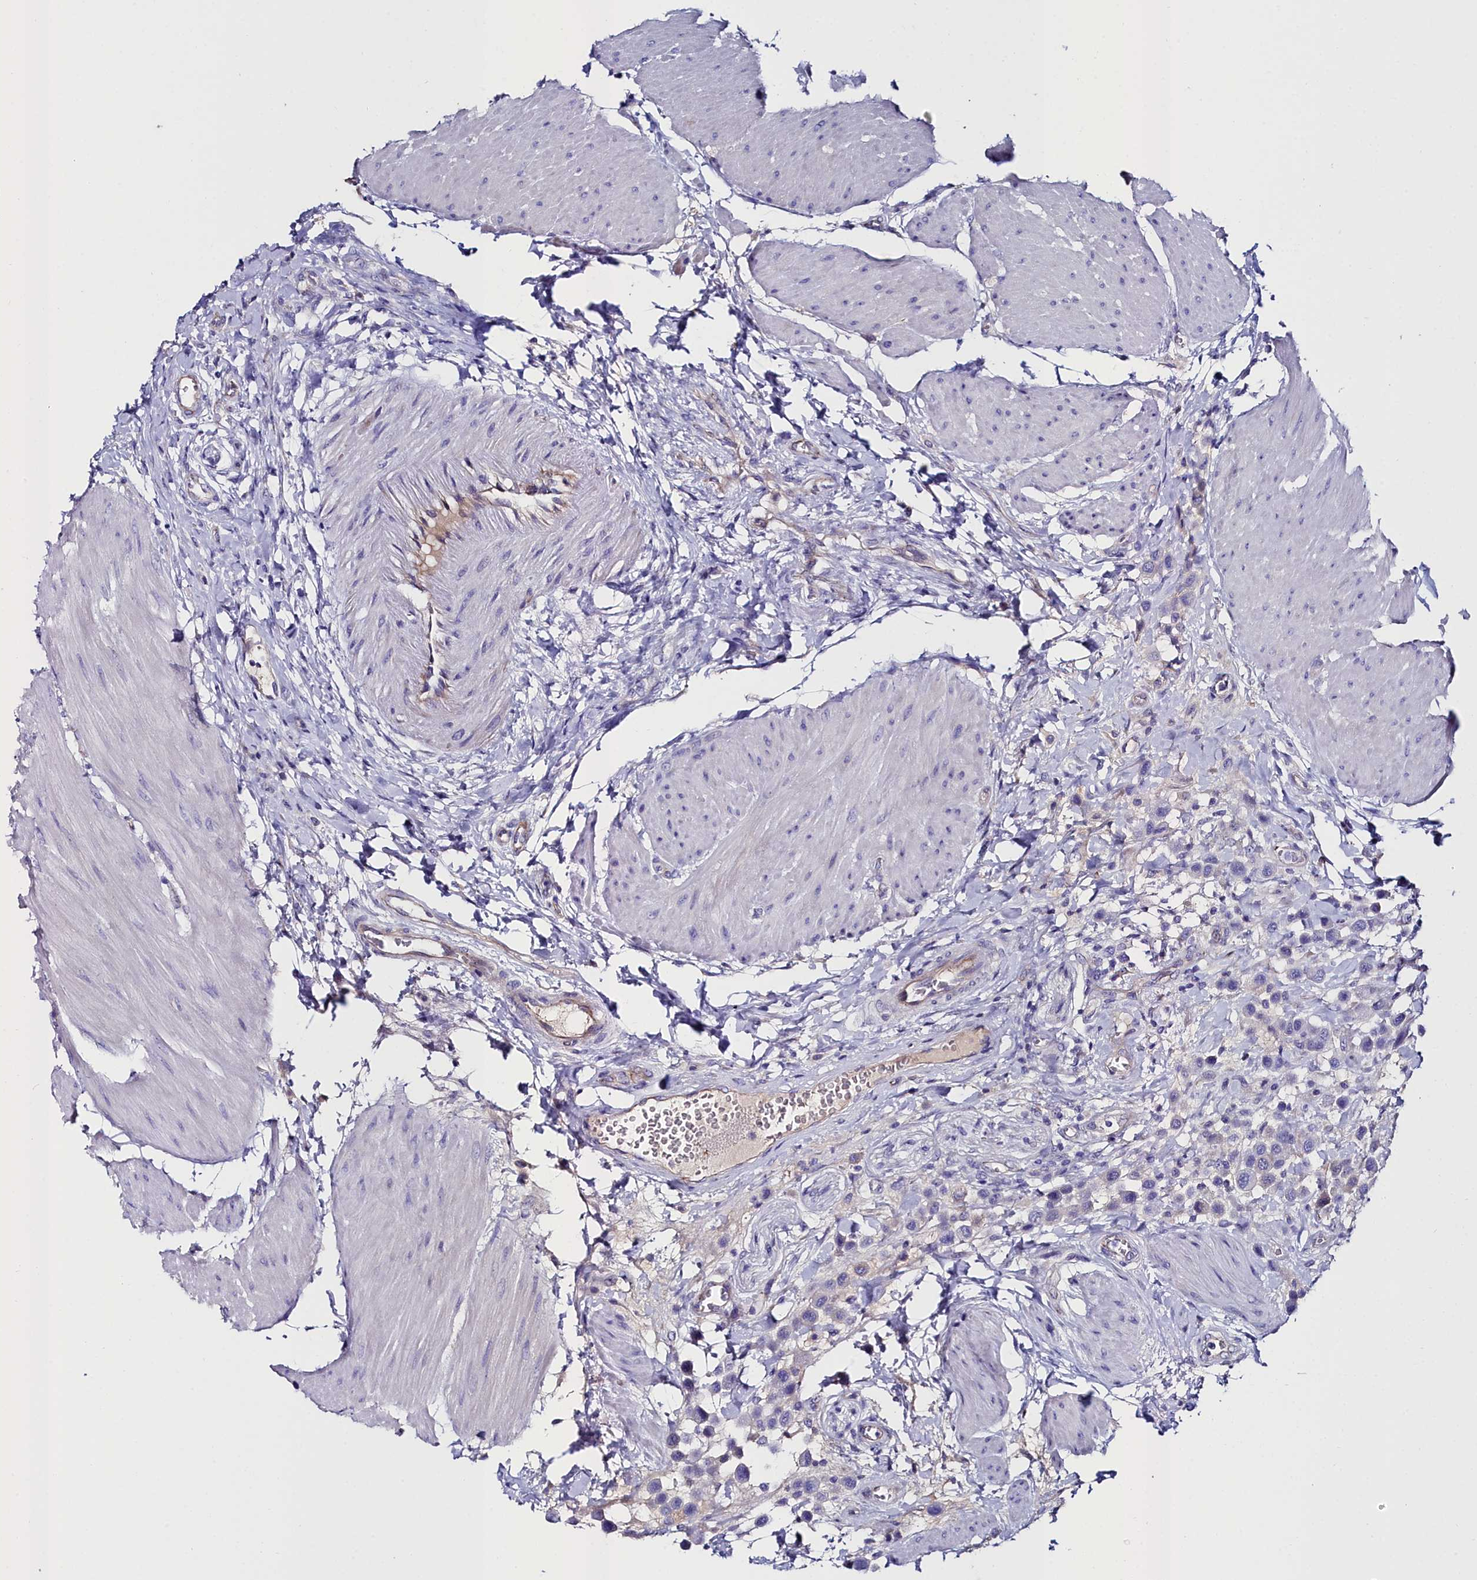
{"staining": {"intensity": "negative", "quantity": "none", "location": "none"}, "tissue": "urothelial cancer", "cell_type": "Tumor cells", "image_type": "cancer", "snomed": [{"axis": "morphology", "description": "Urothelial carcinoma, High grade"}, {"axis": "topography", "description": "Urinary bladder"}], "caption": "Immunohistochemical staining of human urothelial cancer demonstrates no significant expression in tumor cells. Nuclei are stained in blue.", "gene": "SLC49A3", "patient": {"sex": "male", "age": 50}}